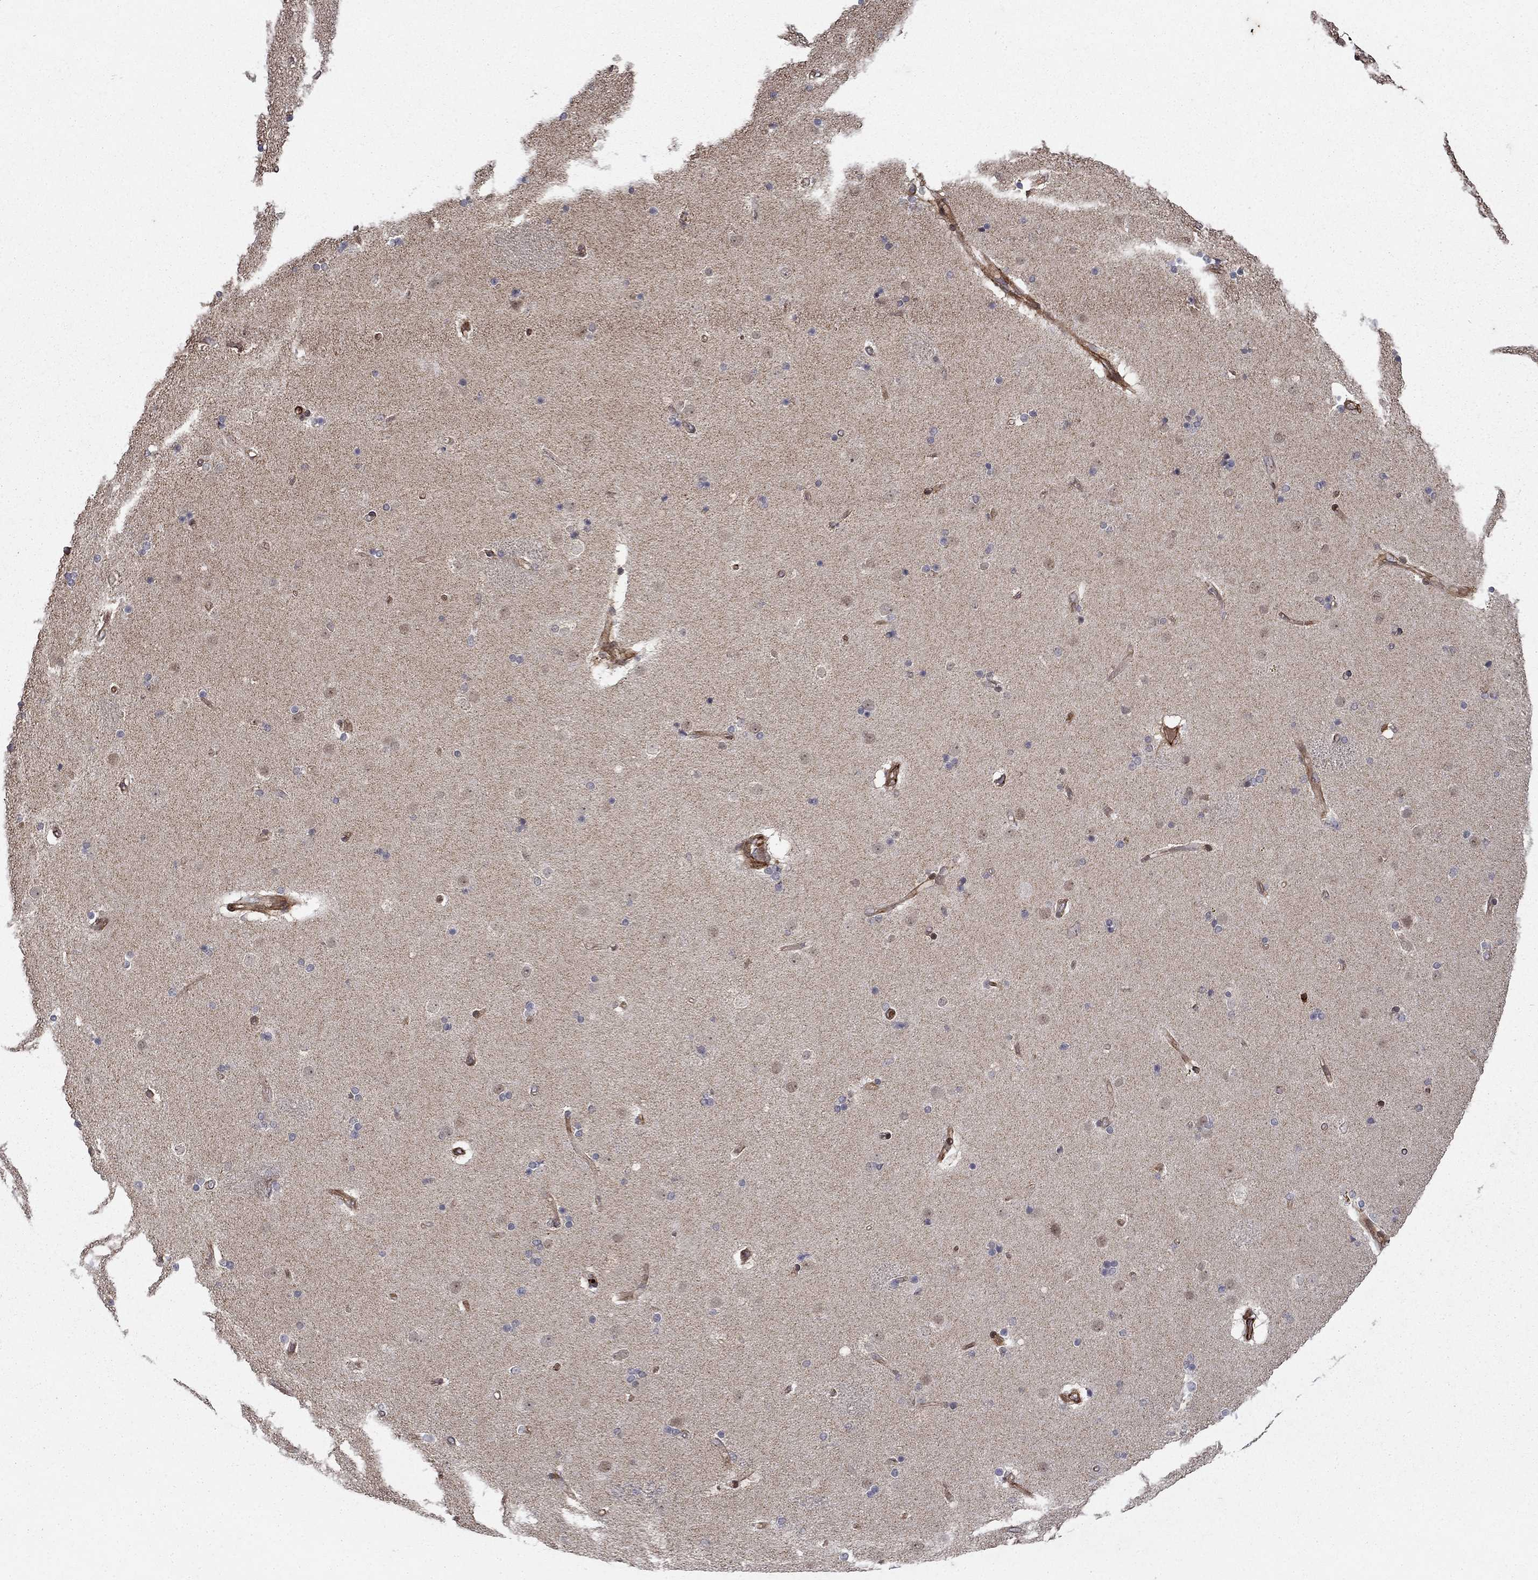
{"staining": {"intensity": "negative", "quantity": "none", "location": "none"}, "tissue": "caudate", "cell_type": "Glial cells", "image_type": "normal", "snomed": [{"axis": "morphology", "description": "Normal tissue, NOS"}, {"axis": "topography", "description": "Lateral ventricle wall"}], "caption": "Immunohistochemistry (IHC) image of benign caudate: human caudate stained with DAB (3,3'-diaminobenzidine) exhibits no significant protein staining in glial cells.", "gene": "ADM", "patient": {"sex": "female", "age": 71}}